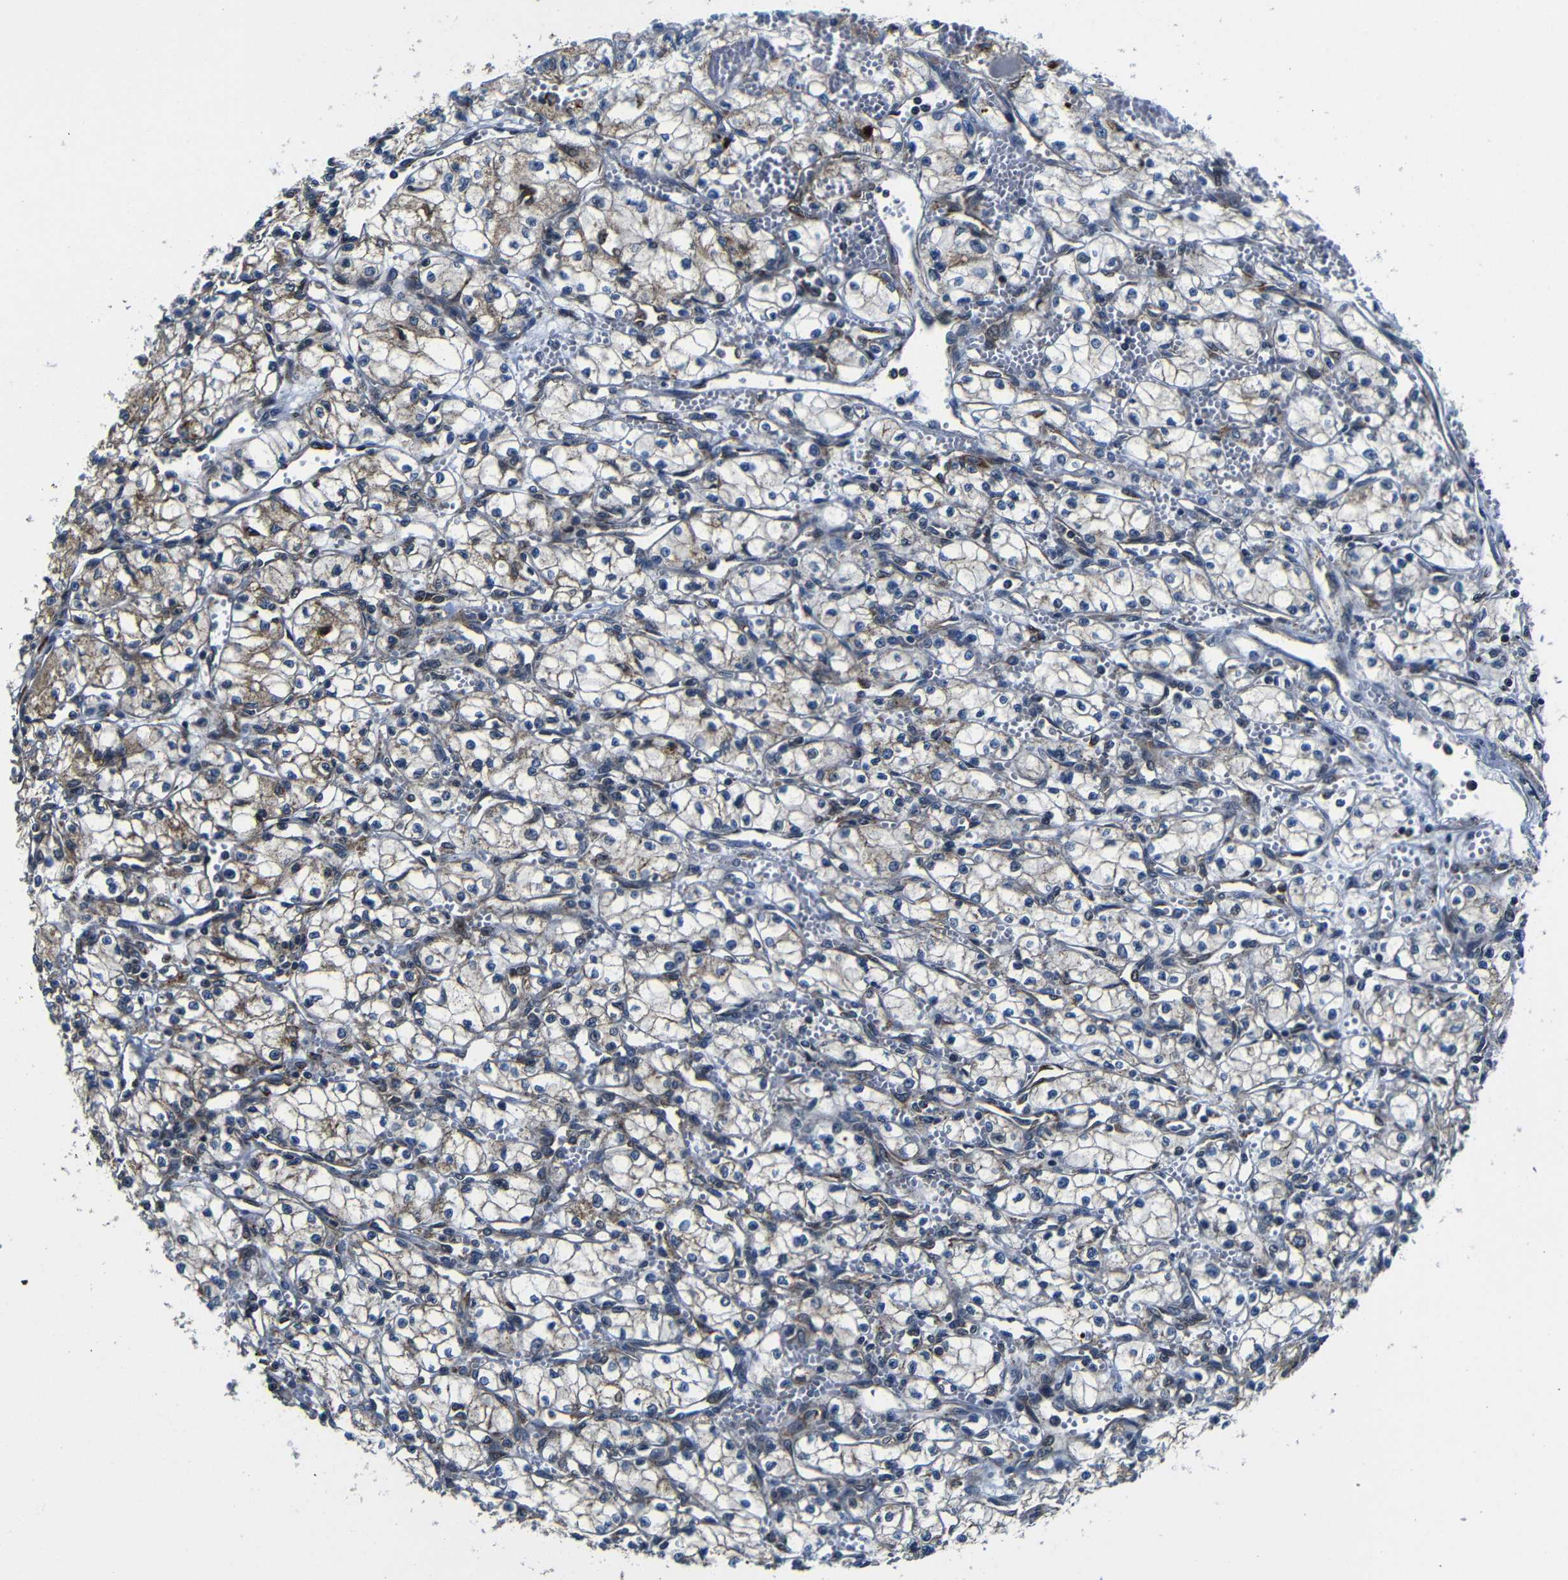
{"staining": {"intensity": "weak", "quantity": ">75%", "location": "cytoplasmic/membranous"}, "tissue": "renal cancer", "cell_type": "Tumor cells", "image_type": "cancer", "snomed": [{"axis": "morphology", "description": "Normal tissue, NOS"}, {"axis": "morphology", "description": "Adenocarcinoma, NOS"}, {"axis": "topography", "description": "Kidney"}], "caption": "Human renal cancer (adenocarcinoma) stained for a protein (brown) displays weak cytoplasmic/membranous positive staining in approximately >75% of tumor cells.", "gene": "ABCE1", "patient": {"sex": "male", "age": 59}}